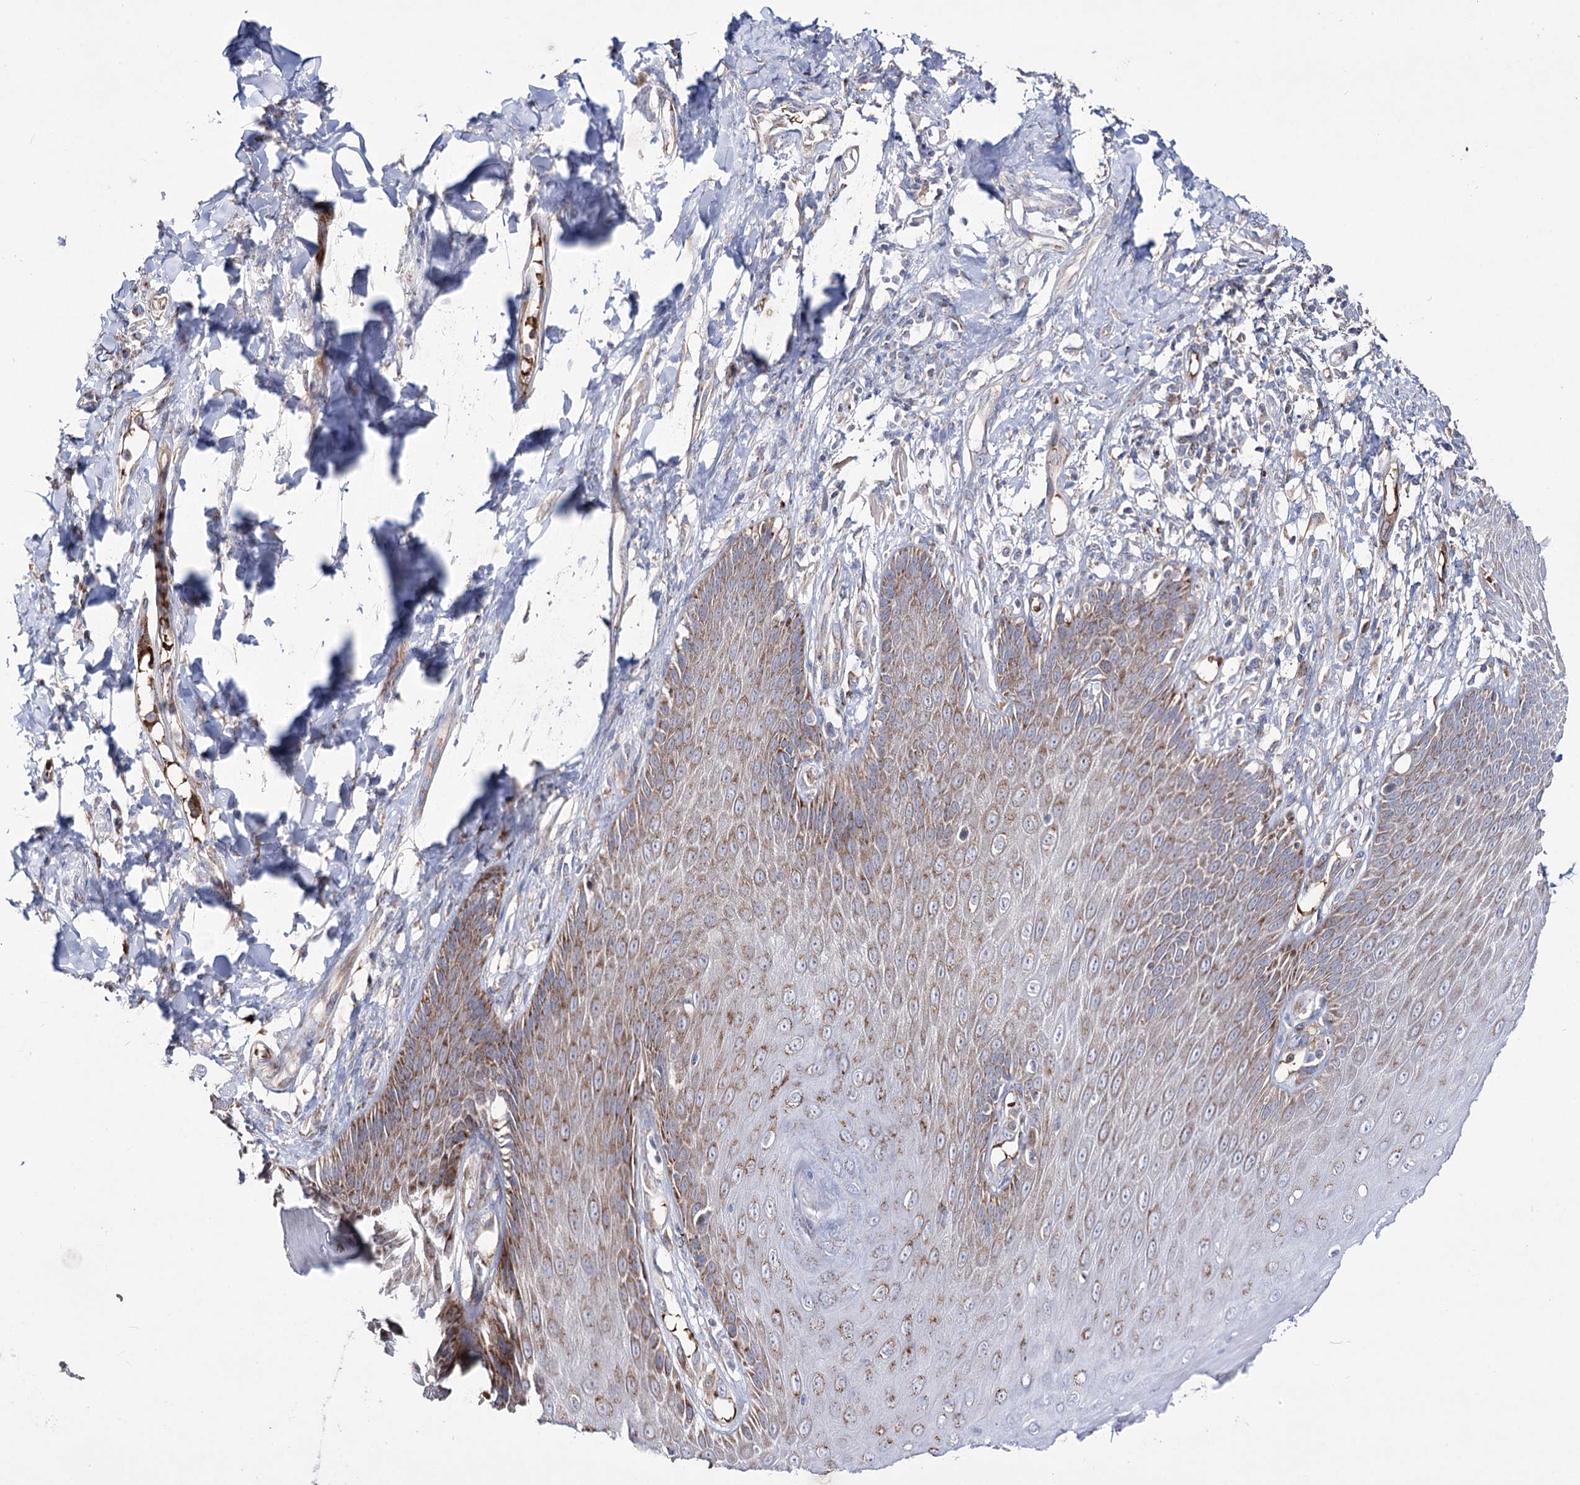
{"staining": {"intensity": "moderate", "quantity": "25%-75%", "location": "cytoplasmic/membranous"}, "tissue": "skin", "cell_type": "Epidermal cells", "image_type": "normal", "snomed": [{"axis": "morphology", "description": "Normal tissue, NOS"}, {"axis": "topography", "description": "Anal"}], "caption": "Immunohistochemistry (IHC) (DAB) staining of normal skin reveals moderate cytoplasmic/membranous protein positivity in approximately 25%-75% of epidermal cells.", "gene": "OSBPL5", "patient": {"sex": "male", "age": 69}}